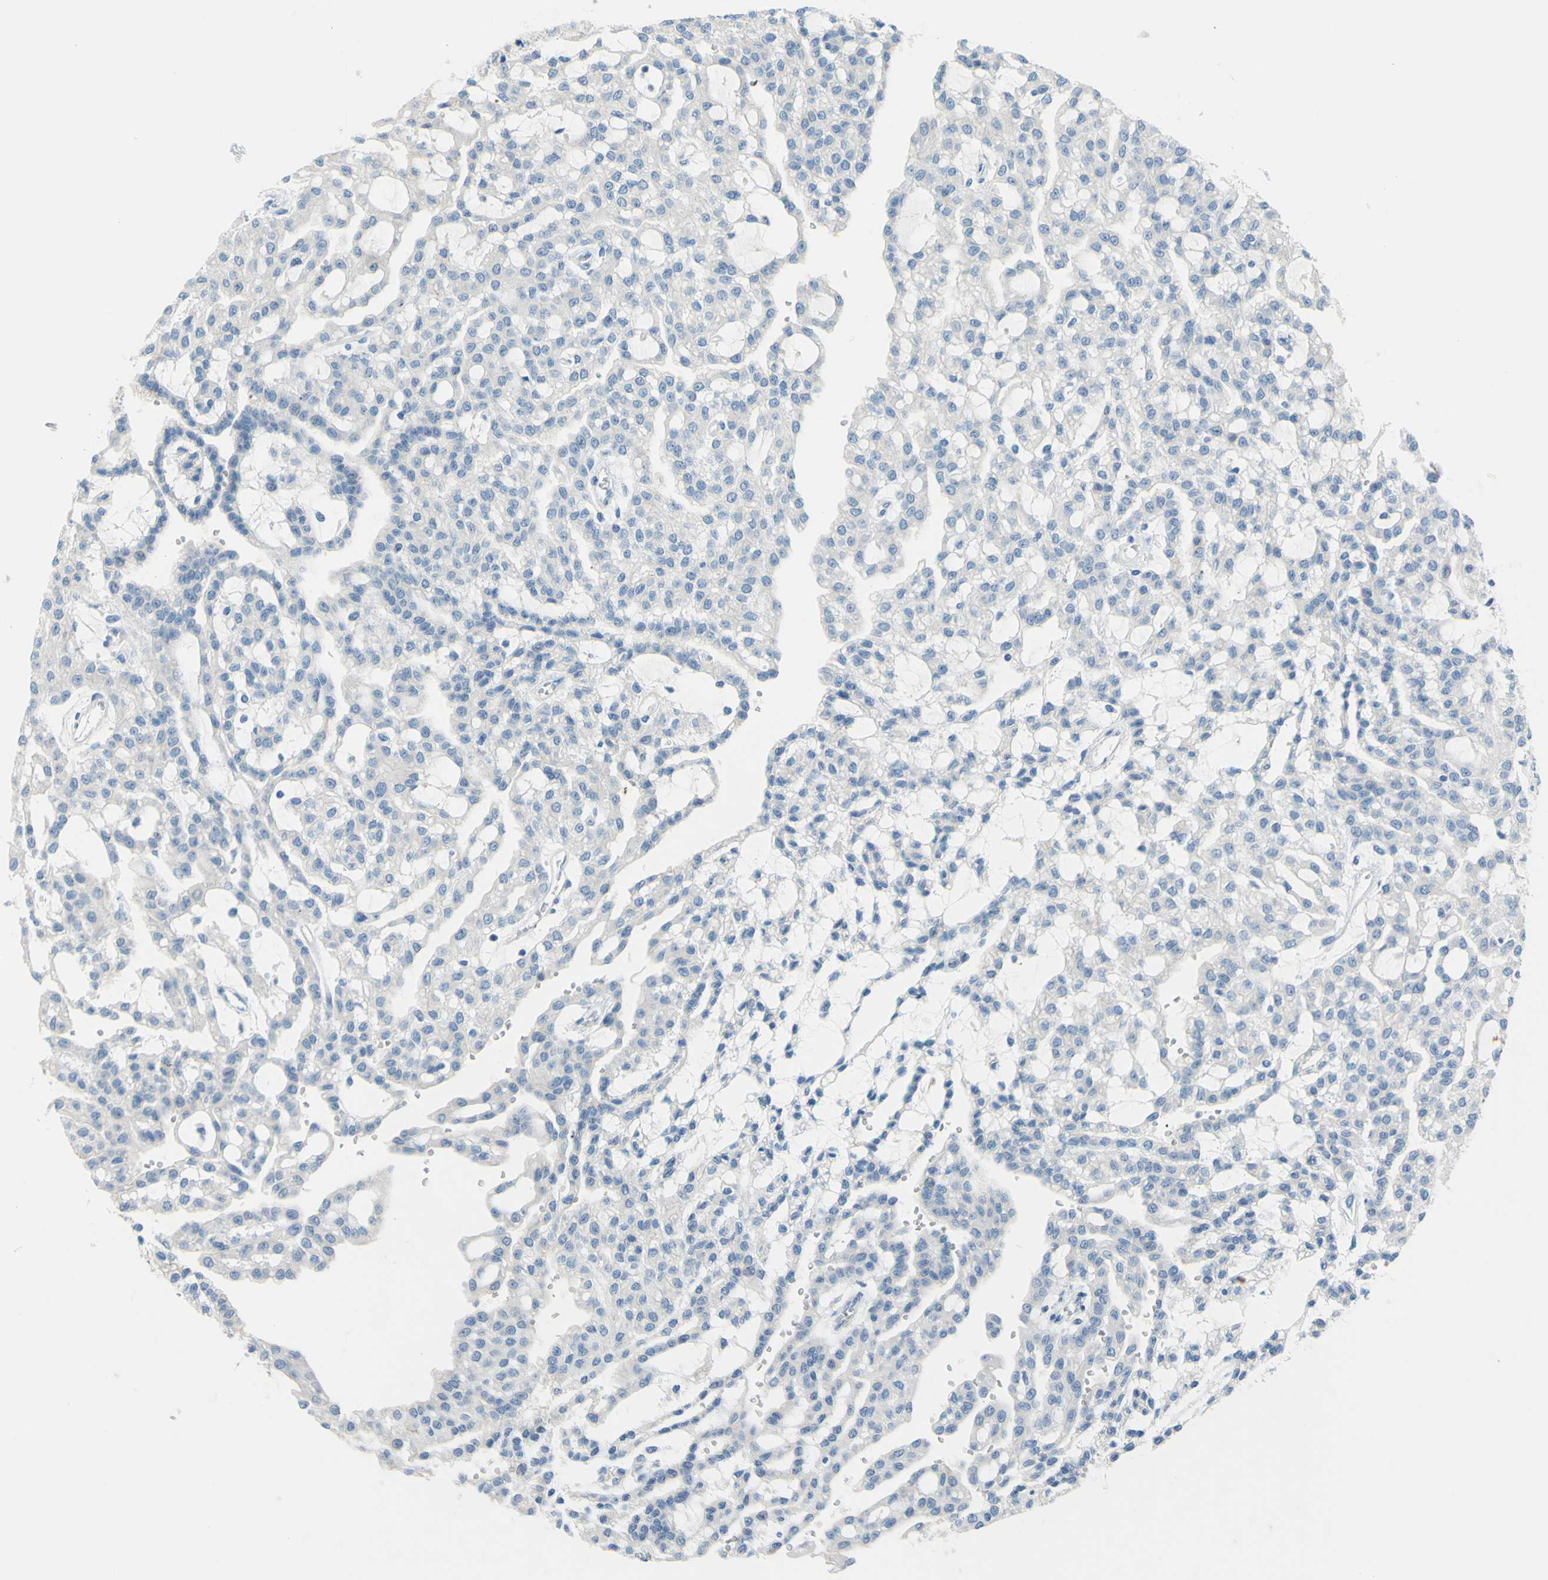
{"staining": {"intensity": "negative", "quantity": "none", "location": "none"}, "tissue": "renal cancer", "cell_type": "Tumor cells", "image_type": "cancer", "snomed": [{"axis": "morphology", "description": "Adenocarcinoma, NOS"}, {"axis": "topography", "description": "Kidney"}], "caption": "Tumor cells show no significant protein expression in adenocarcinoma (renal).", "gene": "SLC1A2", "patient": {"sex": "male", "age": 63}}